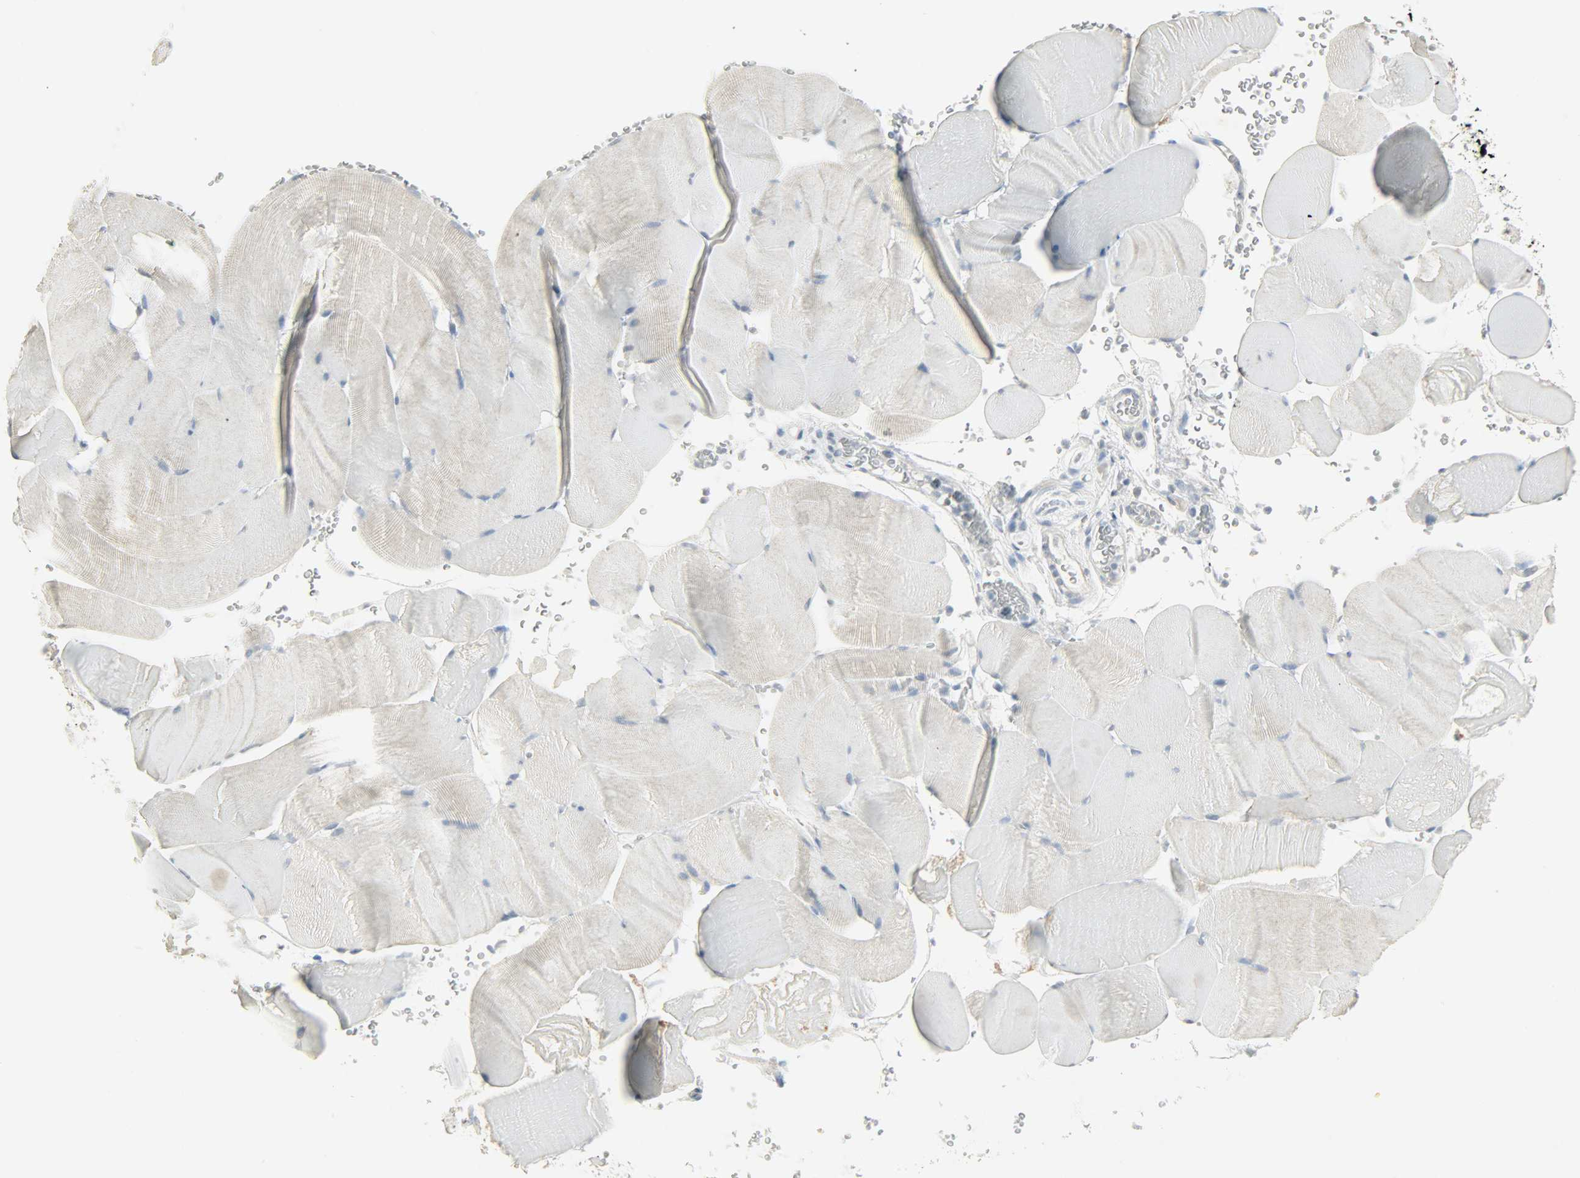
{"staining": {"intensity": "weak", "quantity": "25%-75%", "location": "cytoplasmic/membranous"}, "tissue": "skeletal muscle", "cell_type": "Myocytes", "image_type": "normal", "snomed": [{"axis": "morphology", "description": "Normal tissue, NOS"}, {"axis": "topography", "description": "Skeletal muscle"}], "caption": "Myocytes exhibit low levels of weak cytoplasmic/membranous staining in about 25%-75% of cells in normal human skeletal muscle. The staining was performed using DAB, with brown indicating positive protein expression. Nuclei are stained blue with hematoxylin.", "gene": "CAMK4", "patient": {"sex": "male", "age": 62}}